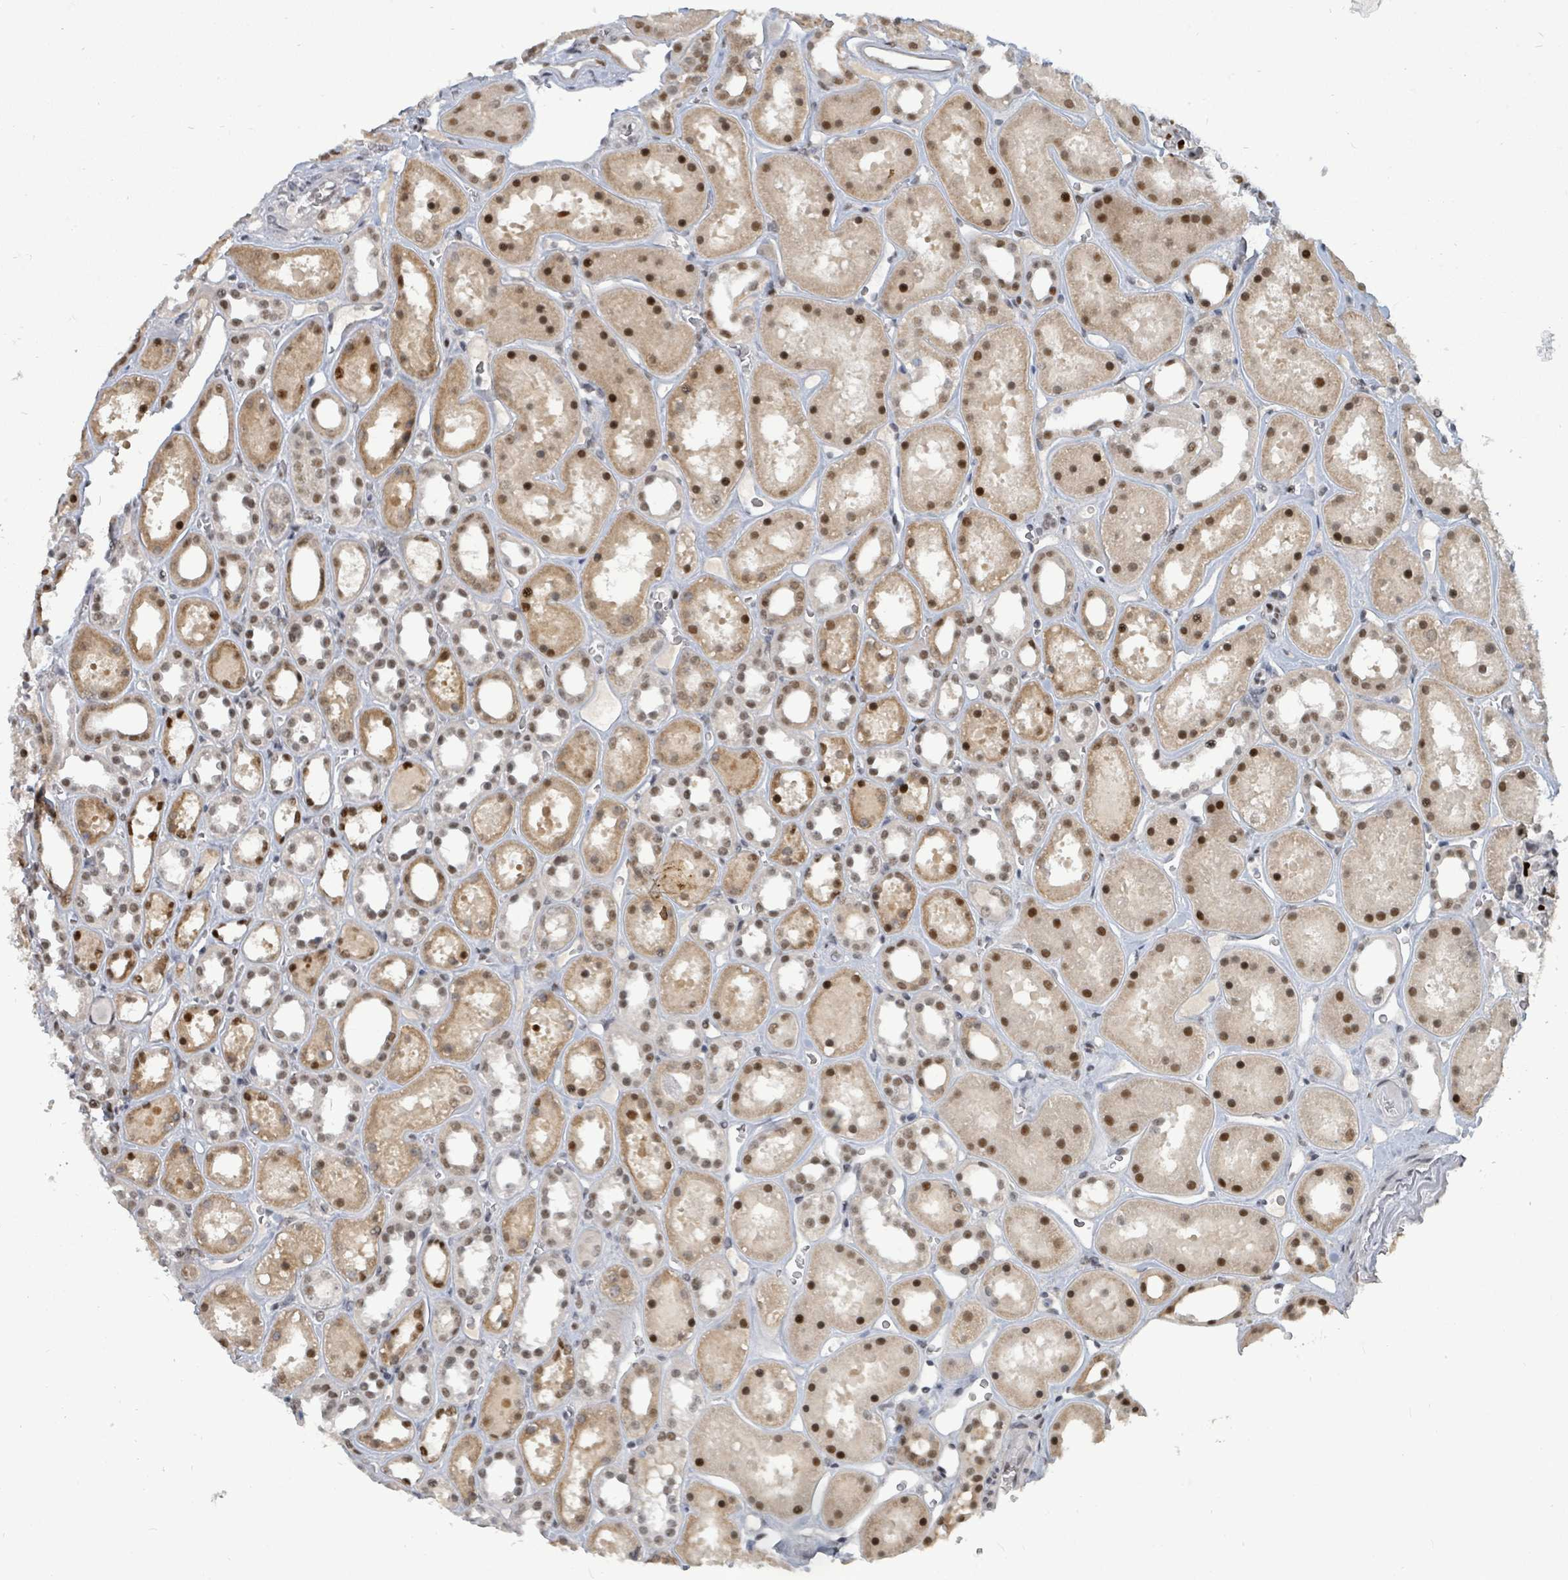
{"staining": {"intensity": "strong", "quantity": ">75%", "location": "nuclear"}, "tissue": "kidney", "cell_type": "Cells in glomeruli", "image_type": "normal", "snomed": [{"axis": "morphology", "description": "Normal tissue, NOS"}, {"axis": "topography", "description": "Kidney"}], "caption": "Approximately >75% of cells in glomeruli in benign kidney show strong nuclear protein staining as visualized by brown immunohistochemical staining.", "gene": "UCK1", "patient": {"sex": "female", "age": 41}}